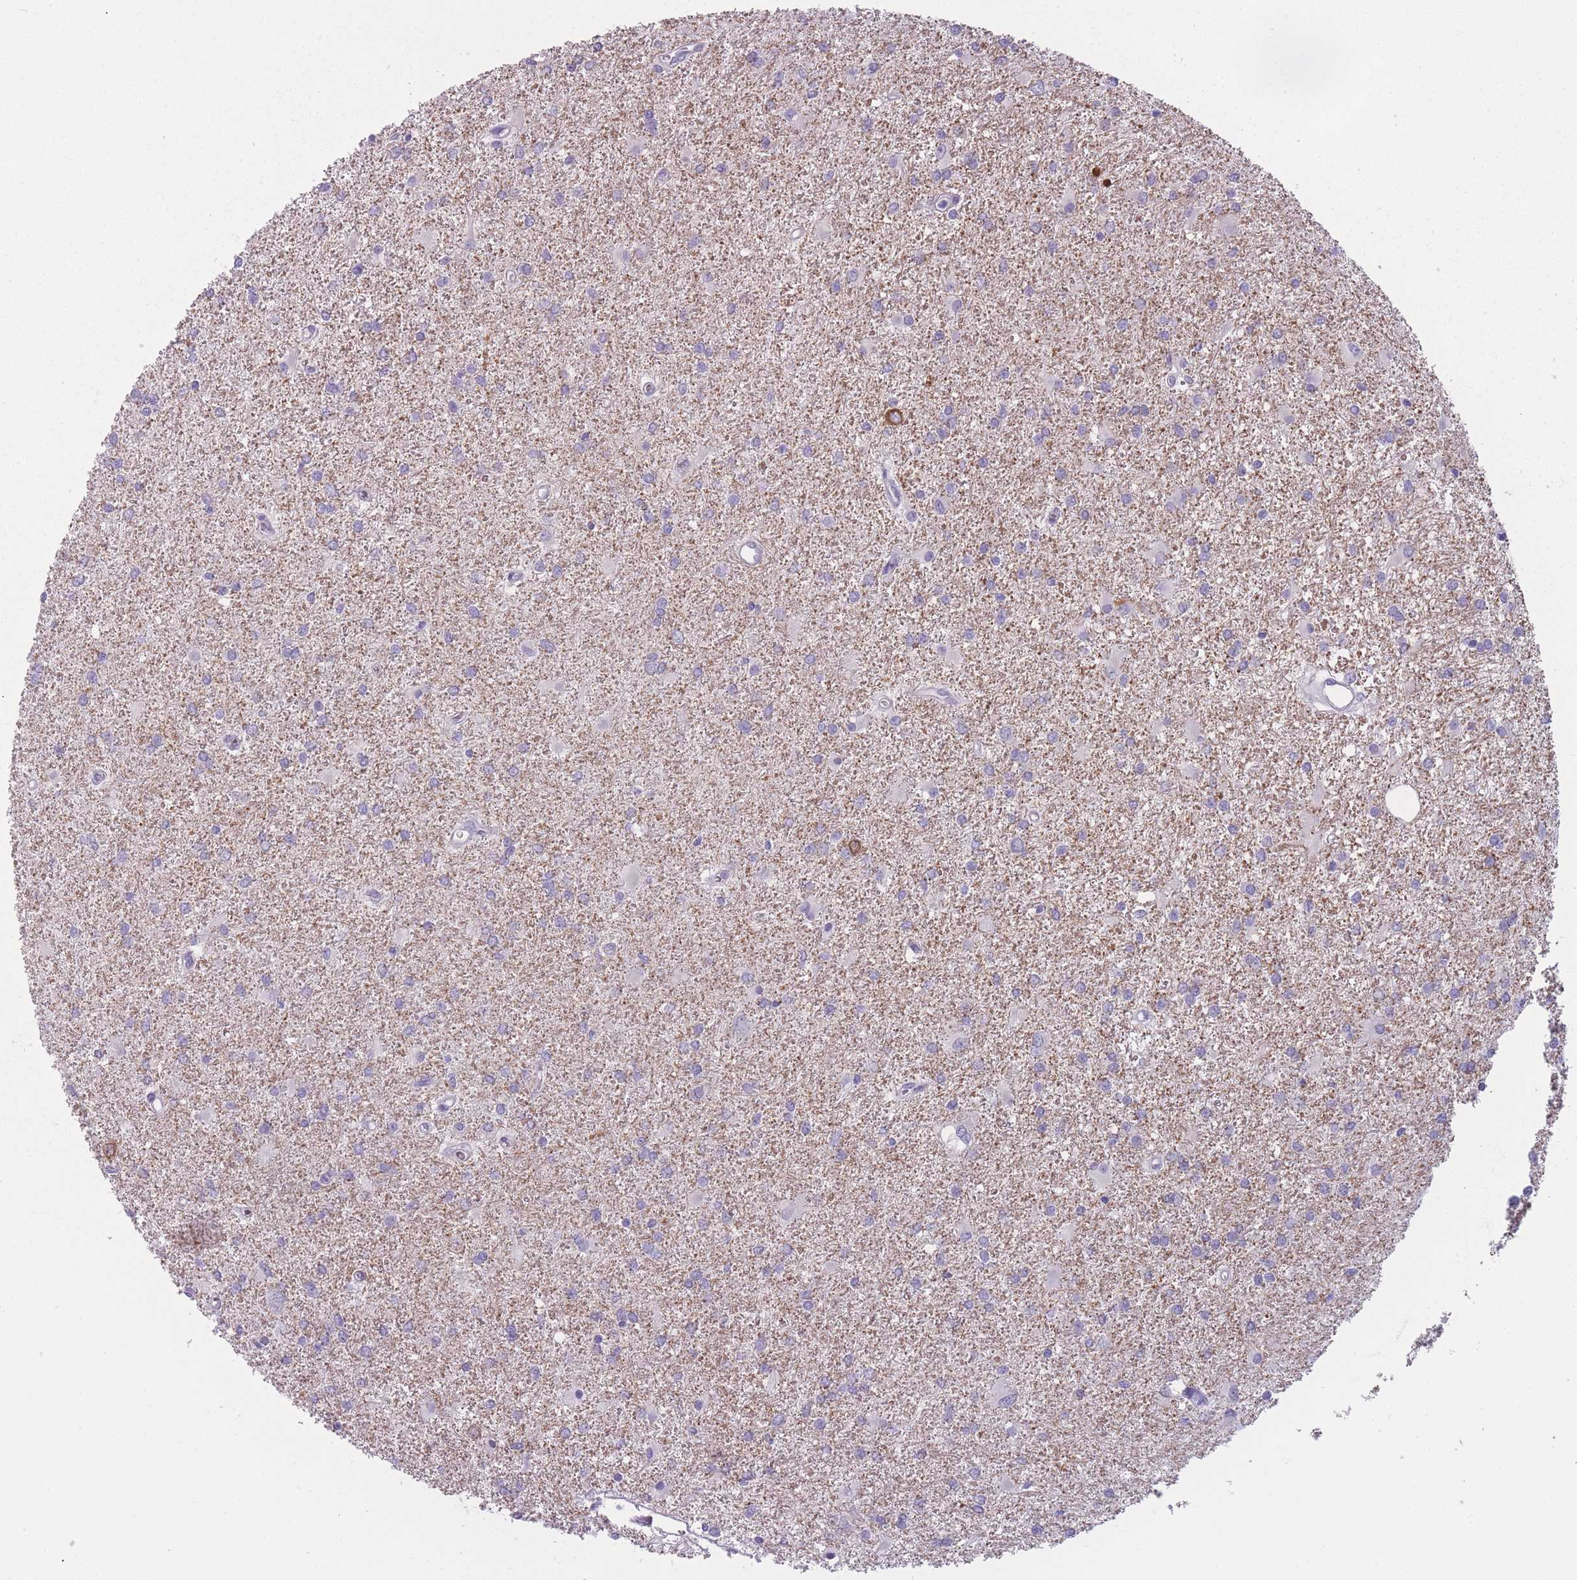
{"staining": {"intensity": "negative", "quantity": "none", "location": "none"}, "tissue": "glioma", "cell_type": "Tumor cells", "image_type": "cancer", "snomed": [{"axis": "morphology", "description": "Glioma, malignant, High grade"}, {"axis": "topography", "description": "Brain"}], "caption": "This is an IHC image of human glioma. There is no staining in tumor cells.", "gene": "PPFIA3", "patient": {"sex": "female", "age": 50}}